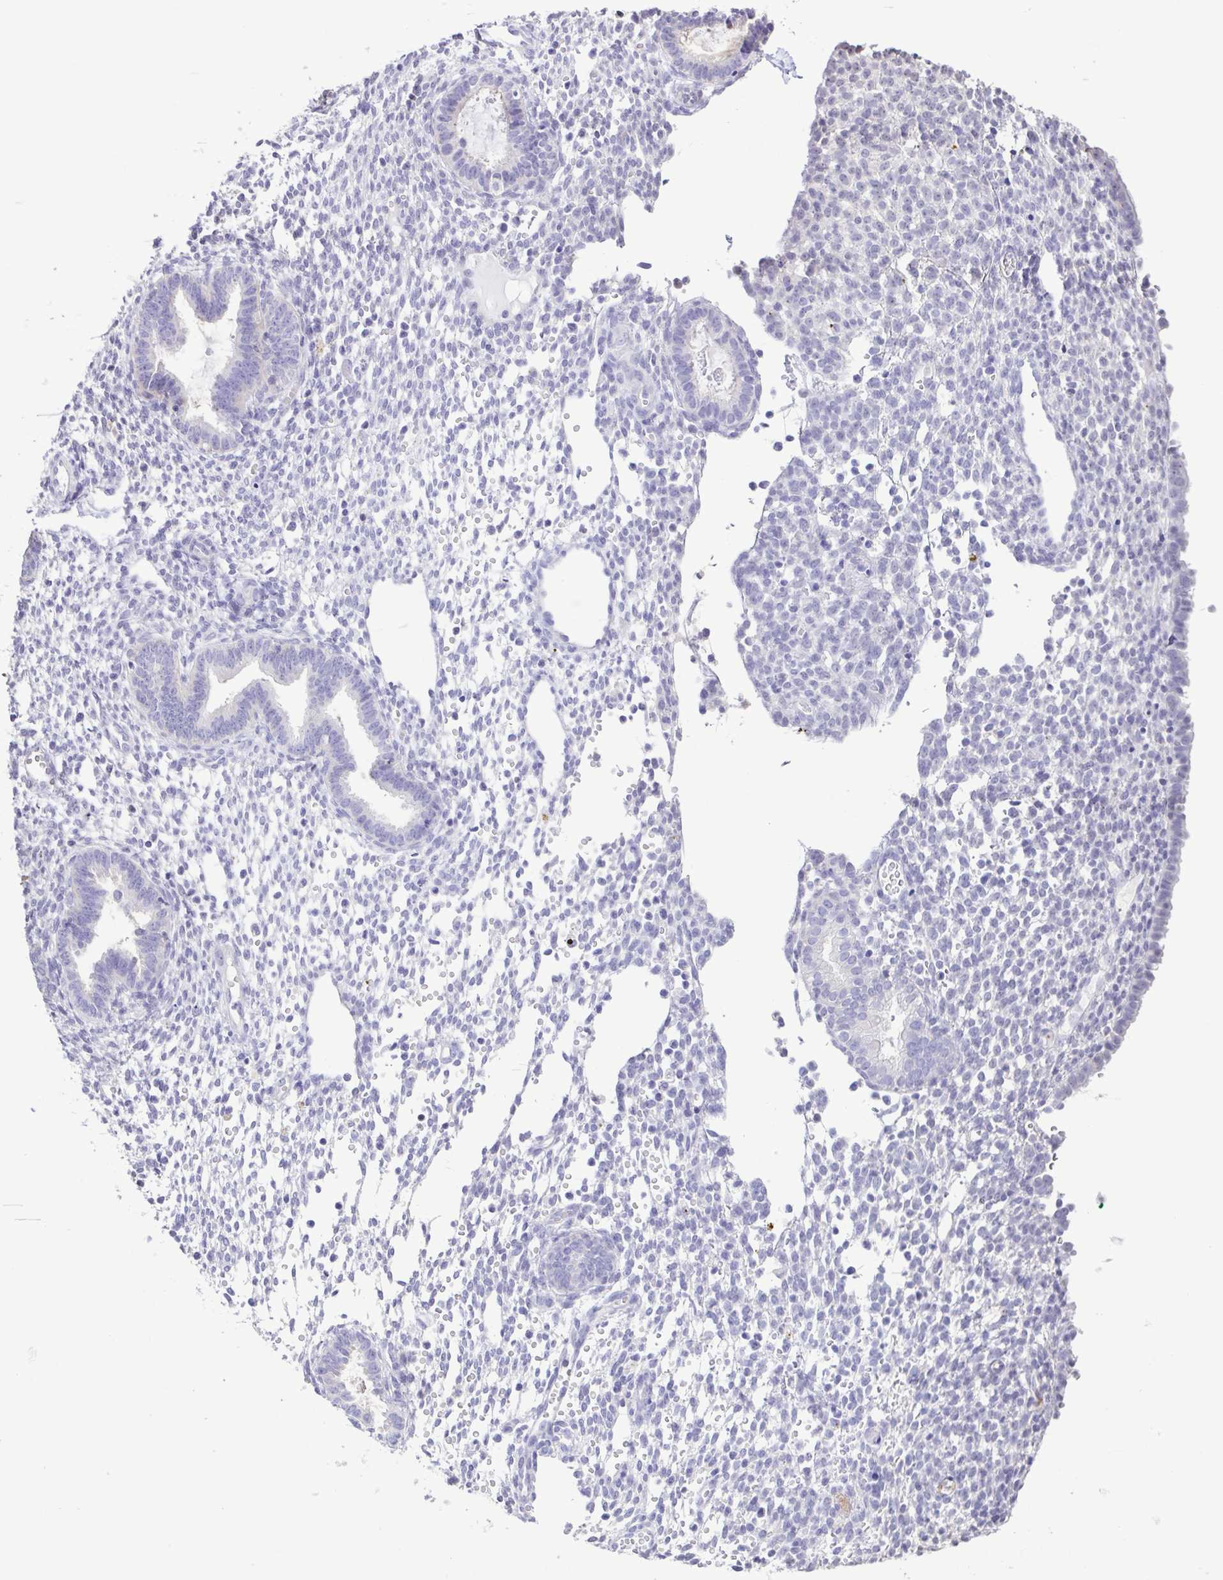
{"staining": {"intensity": "negative", "quantity": "none", "location": "none"}, "tissue": "endometrium", "cell_type": "Cells in endometrial stroma", "image_type": "normal", "snomed": [{"axis": "morphology", "description": "Normal tissue, NOS"}, {"axis": "topography", "description": "Endometrium"}], "caption": "IHC micrograph of normal endometrium: endometrium stained with DAB reveals no significant protein staining in cells in endometrial stroma.", "gene": "CYP17A1", "patient": {"sex": "female", "age": 36}}